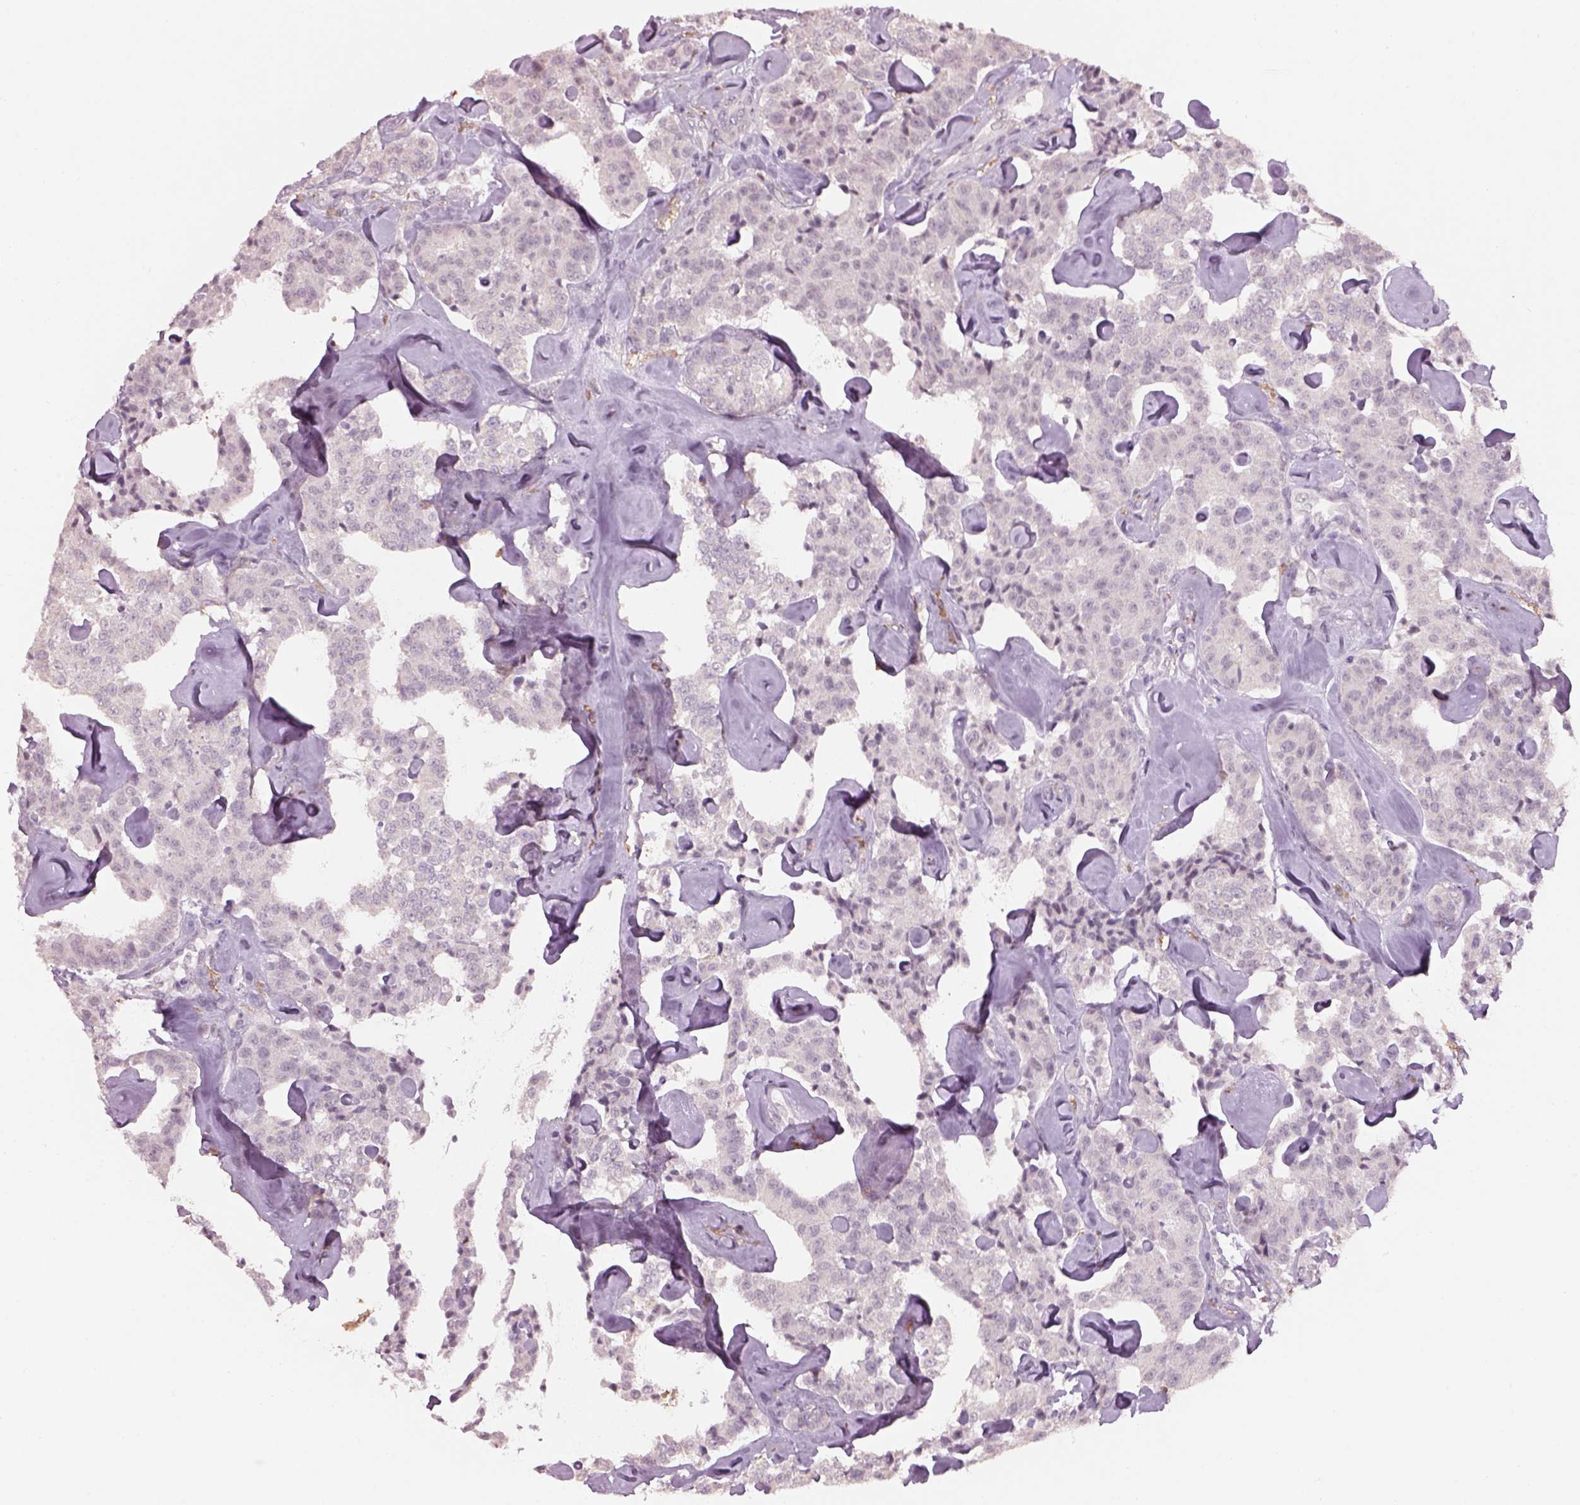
{"staining": {"intensity": "negative", "quantity": "none", "location": "none"}, "tissue": "carcinoid", "cell_type": "Tumor cells", "image_type": "cancer", "snomed": [{"axis": "morphology", "description": "Carcinoid, malignant, NOS"}, {"axis": "topography", "description": "Pancreas"}], "caption": "Immunohistochemistry histopathology image of neoplastic tissue: human carcinoid stained with DAB displays no significant protein expression in tumor cells.", "gene": "NAT8", "patient": {"sex": "male", "age": 41}}